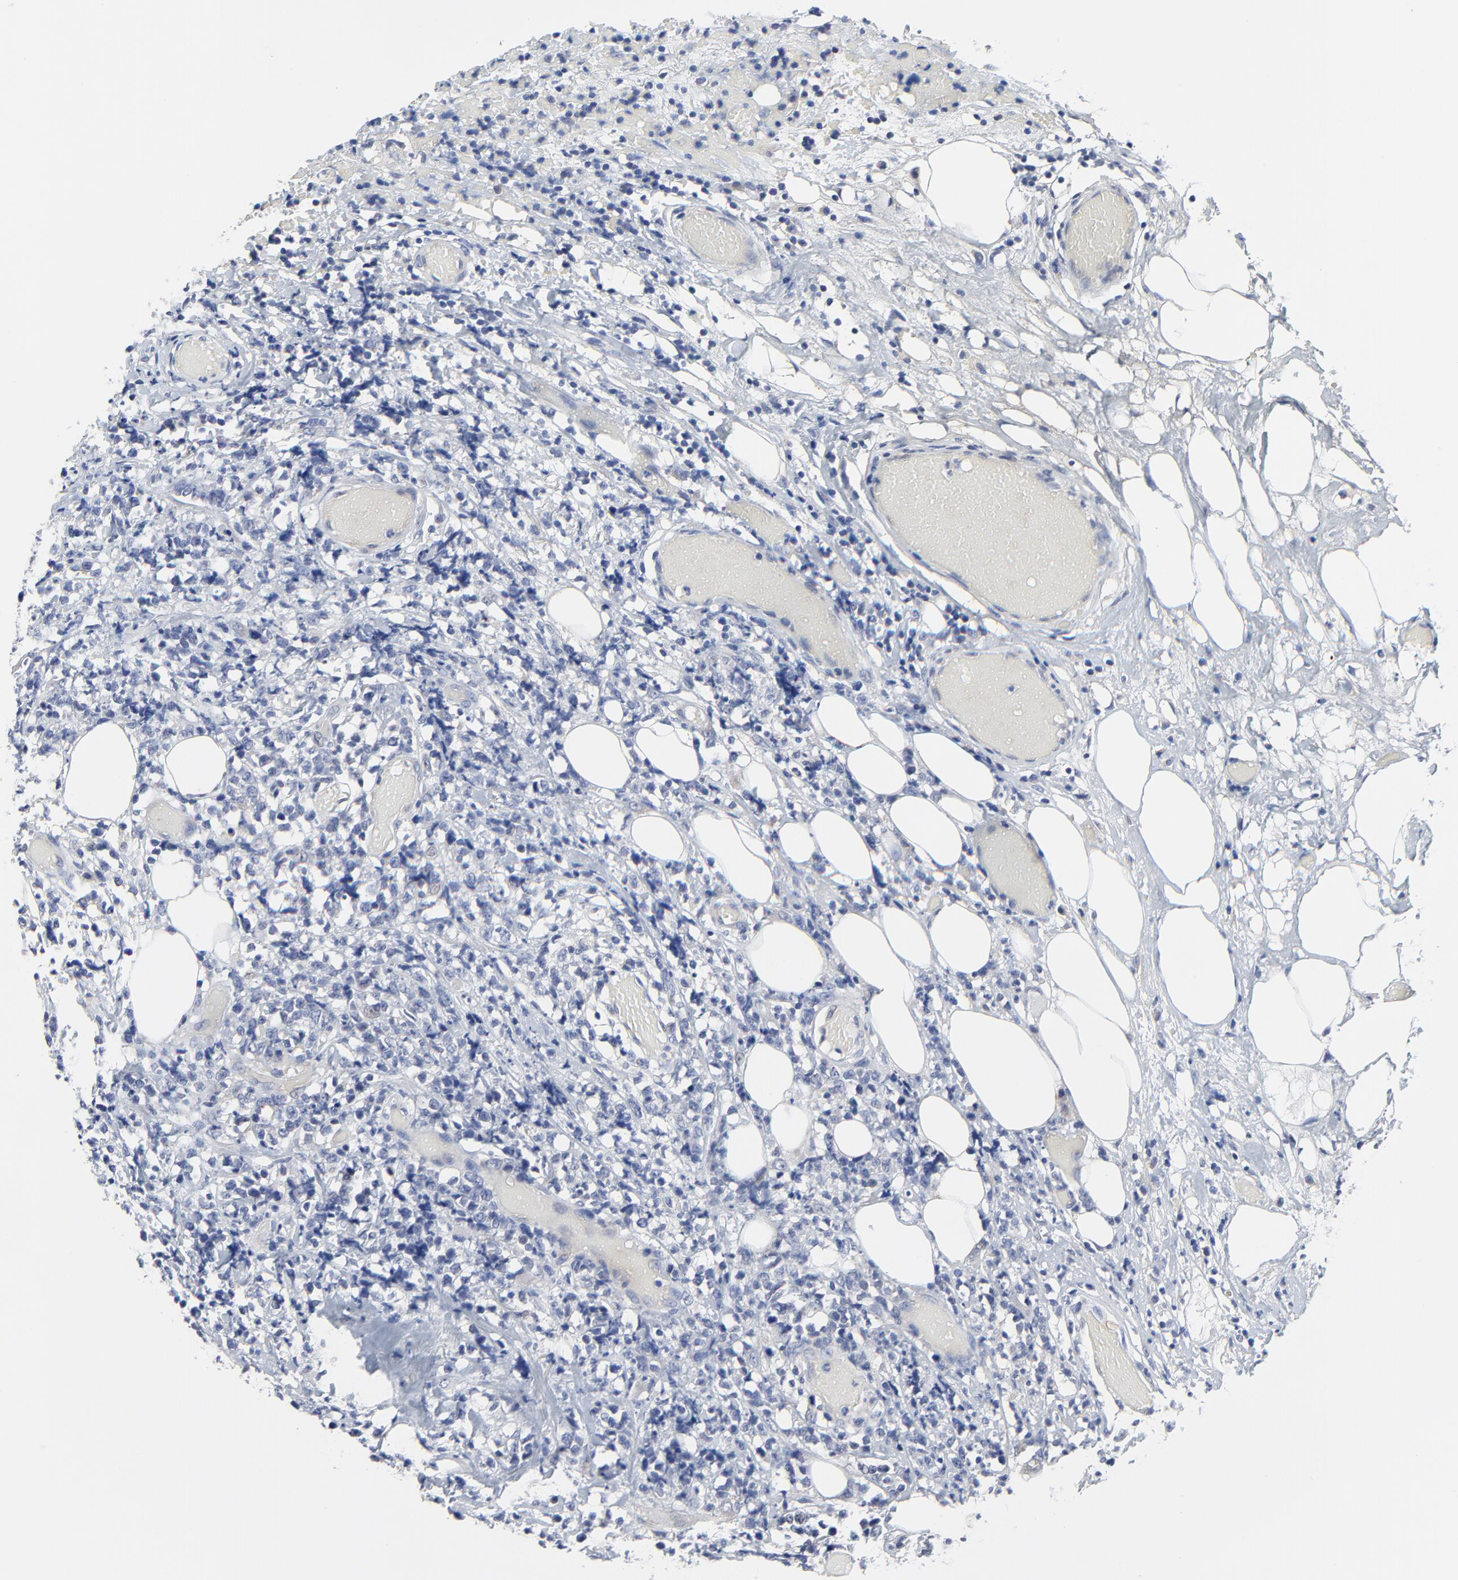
{"staining": {"intensity": "negative", "quantity": "none", "location": "none"}, "tissue": "lymphoma", "cell_type": "Tumor cells", "image_type": "cancer", "snomed": [{"axis": "morphology", "description": "Malignant lymphoma, non-Hodgkin's type, High grade"}, {"axis": "topography", "description": "Colon"}], "caption": "This is an IHC image of human malignant lymphoma, non-Hodgkin's type (high-grade). There is no staining in tumor cells.", "gene": "DHRSX", "patient": {"sex": "male", "age": 82}}